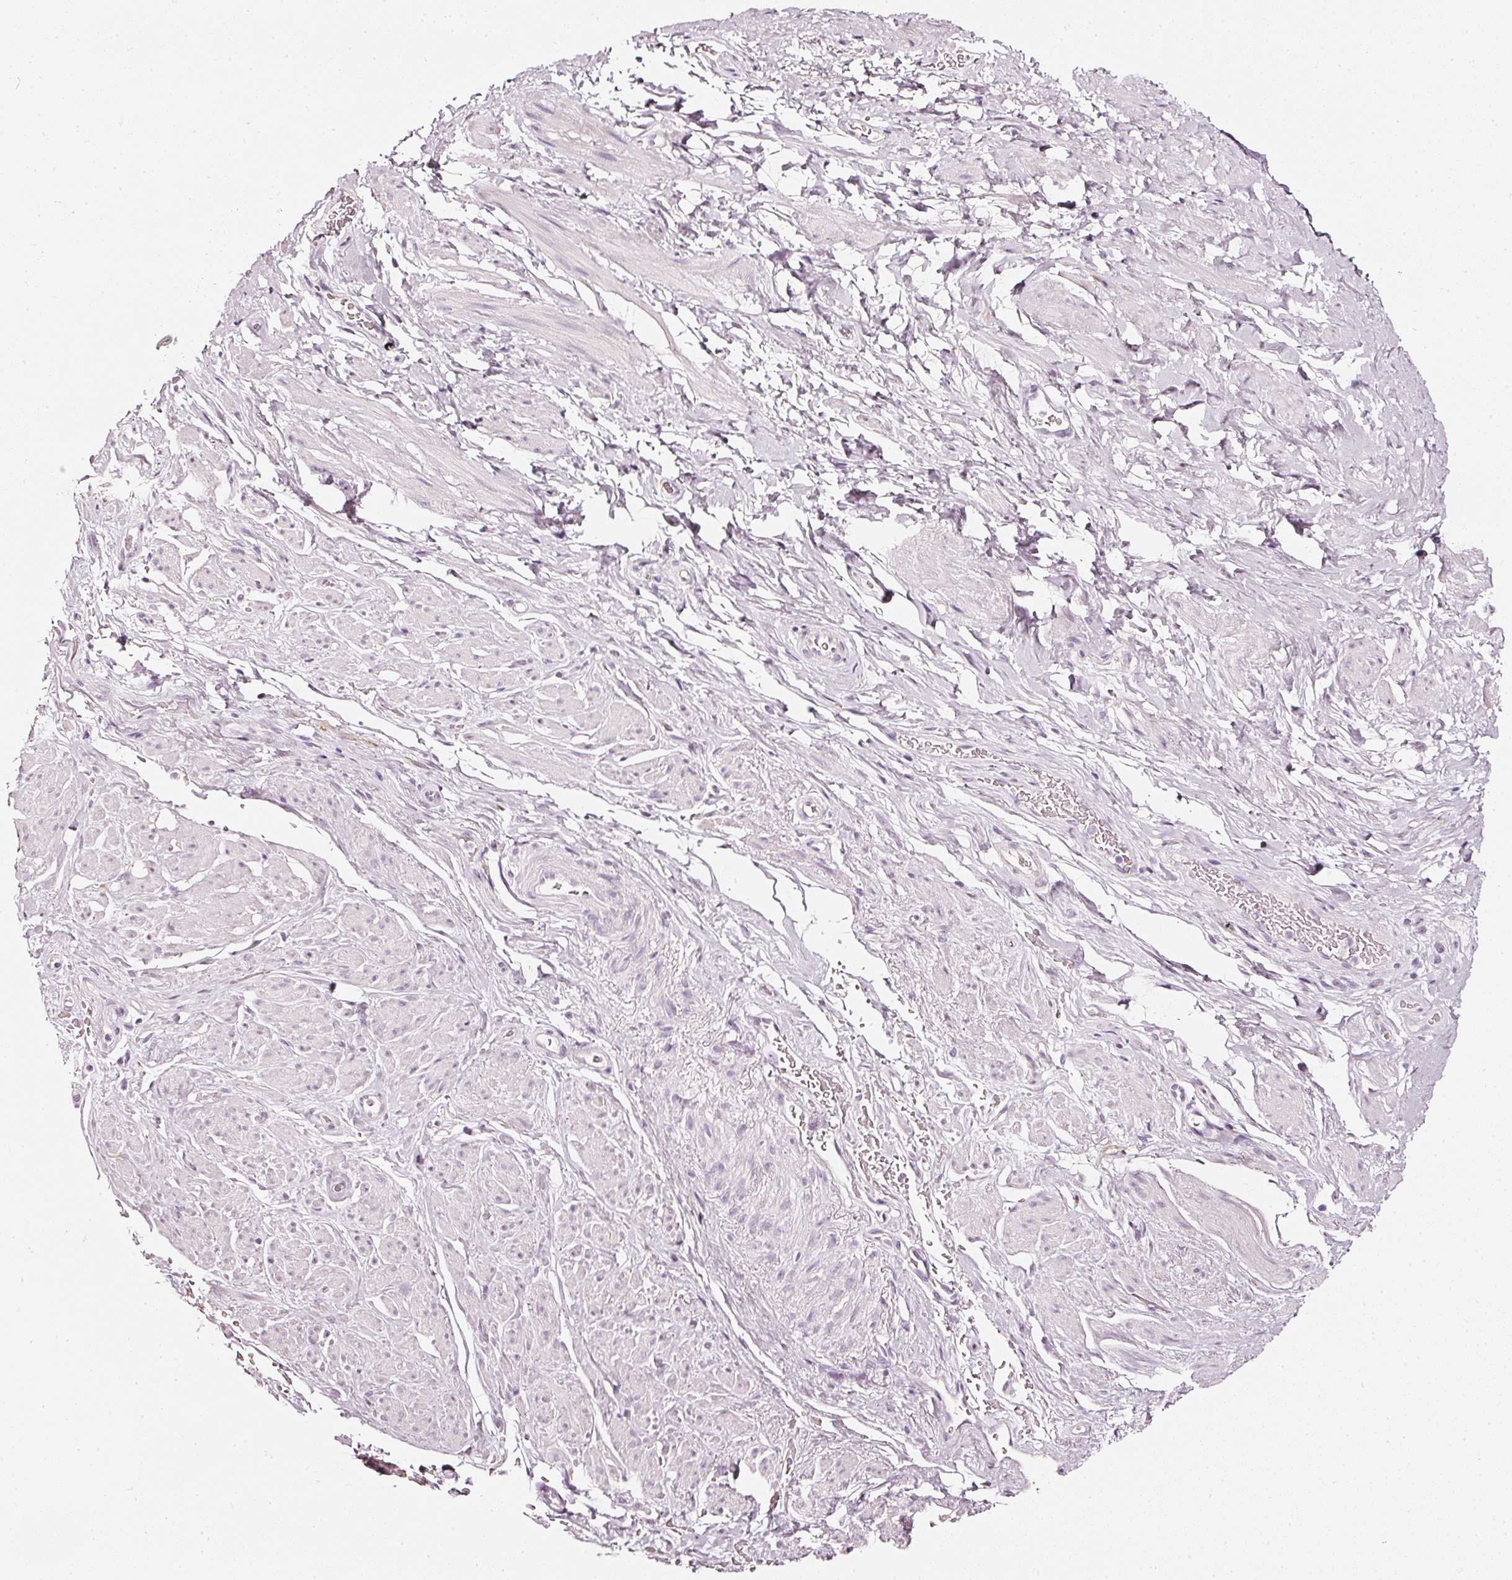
{"staining": {"intensity": "negative", "quantity": "none", "location": "none"}, "tissue": "smooth muscle", "cell_type": "Smooth muscle cells", "image_type": "normal", "snomed": [{"axis": "morphology", "description": "Normal tissue, NOS"}, {"axis": "topography", "description": "Smooth muscle"}, {"axis": "topography", "description": "Peripheral nerve tissue"}], "caption": "Immunohistochemistry image of normal smooth muscle: human smooth muscle stained with DAB shows no significant protein staining in smooth muscle cells.", "gene": "CNP", "patient": {"sex": "male", "age": 69}}